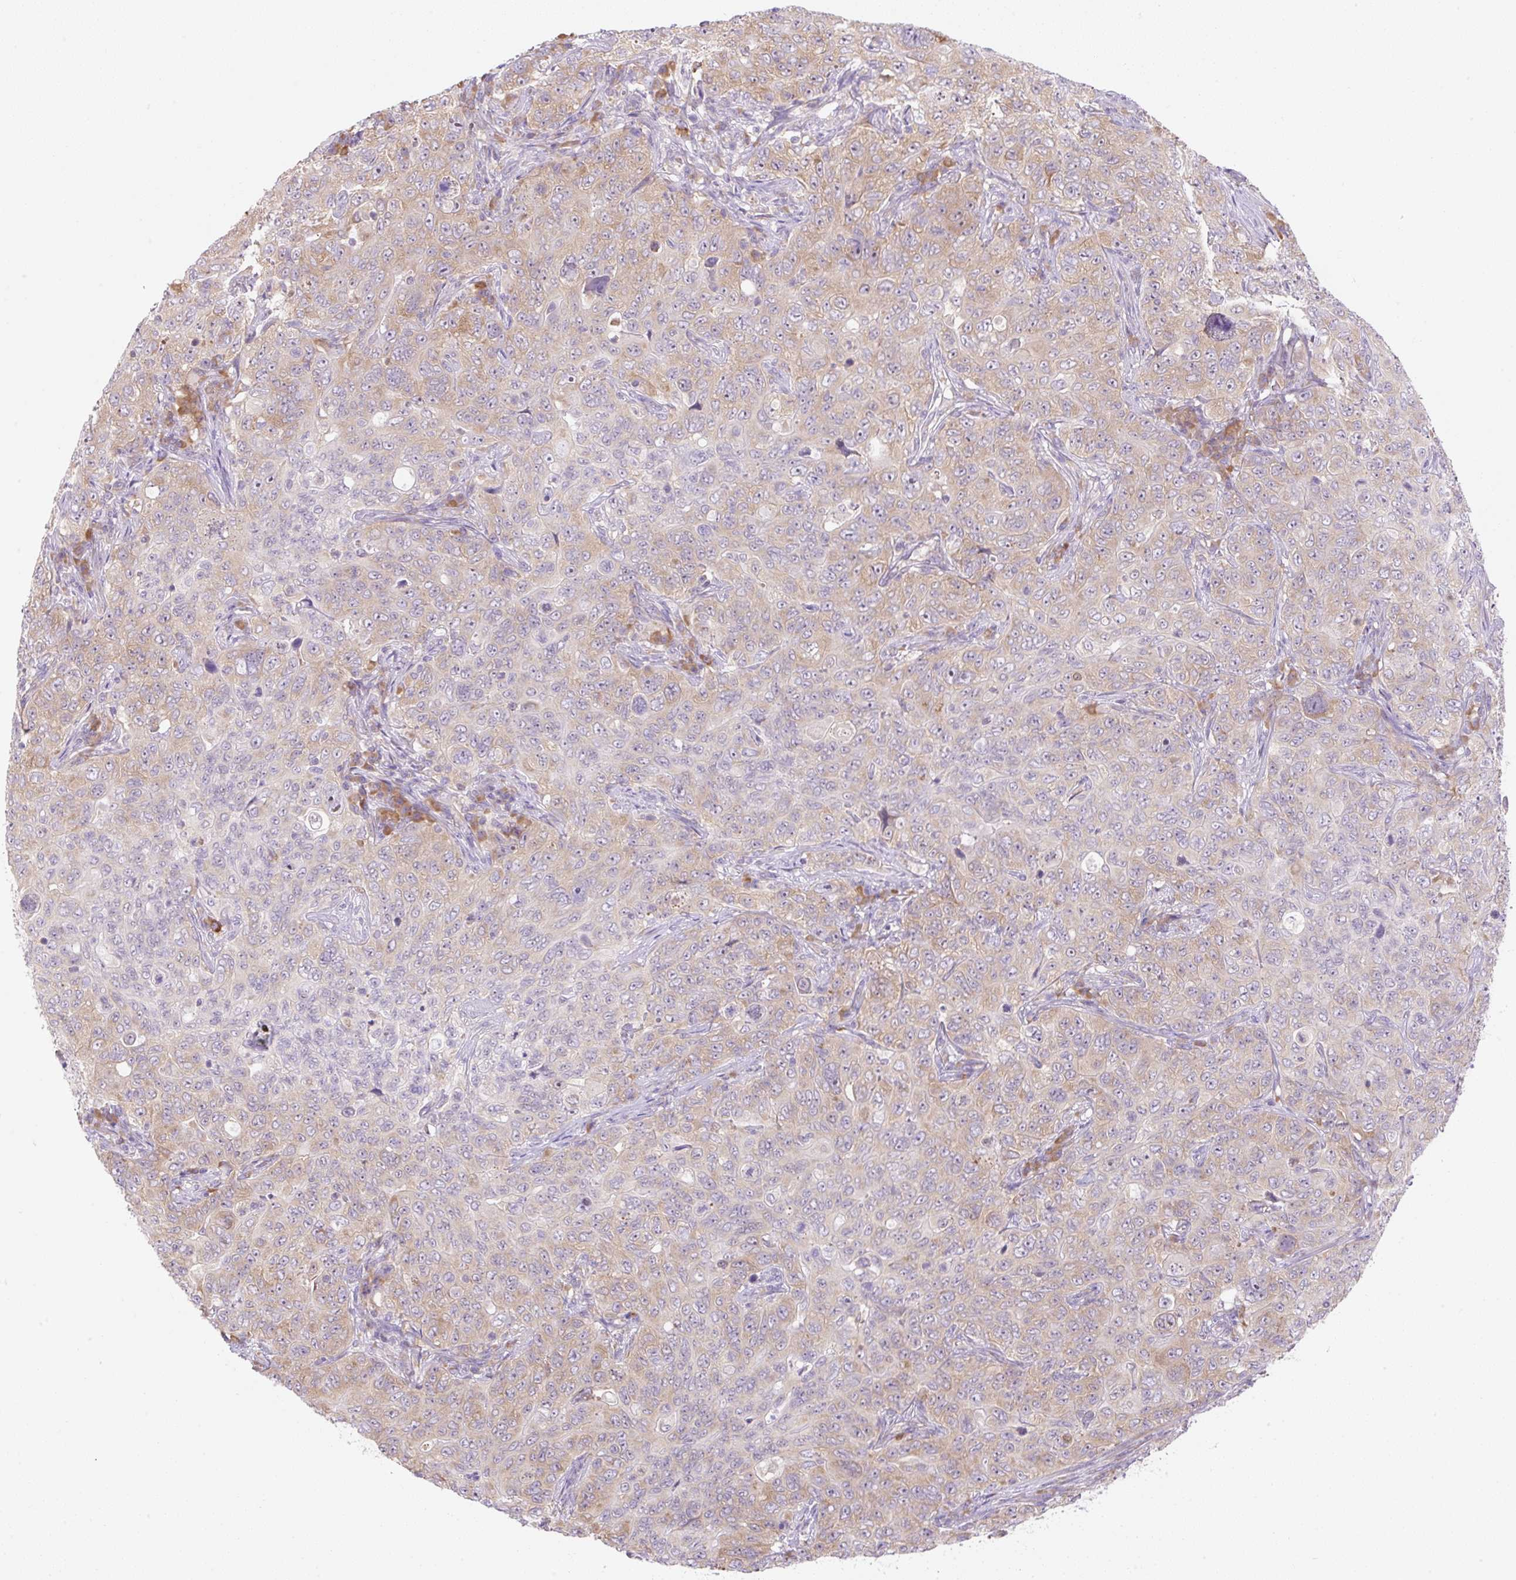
{"staining": {"intensity": "weak", "quantity": ">75%", "location": "cytoplasmic/membranous"}, "tissue": "pancreatic cancer", "cell_type": "Tumor cells", "image_type": "cancer", "snomed": [{"axis": "morphology", "description": "Adenocarcinoma, NOS"}, {"axis": "topography", "description": "Pancreas"}], "caption": "Pancreatic cancer (adenocarcinoma) stained with a protein marker exhibits weak staining in tumor cells.", "gene": "RPL18A", "patient": {"sex": "male", "age": 68}}